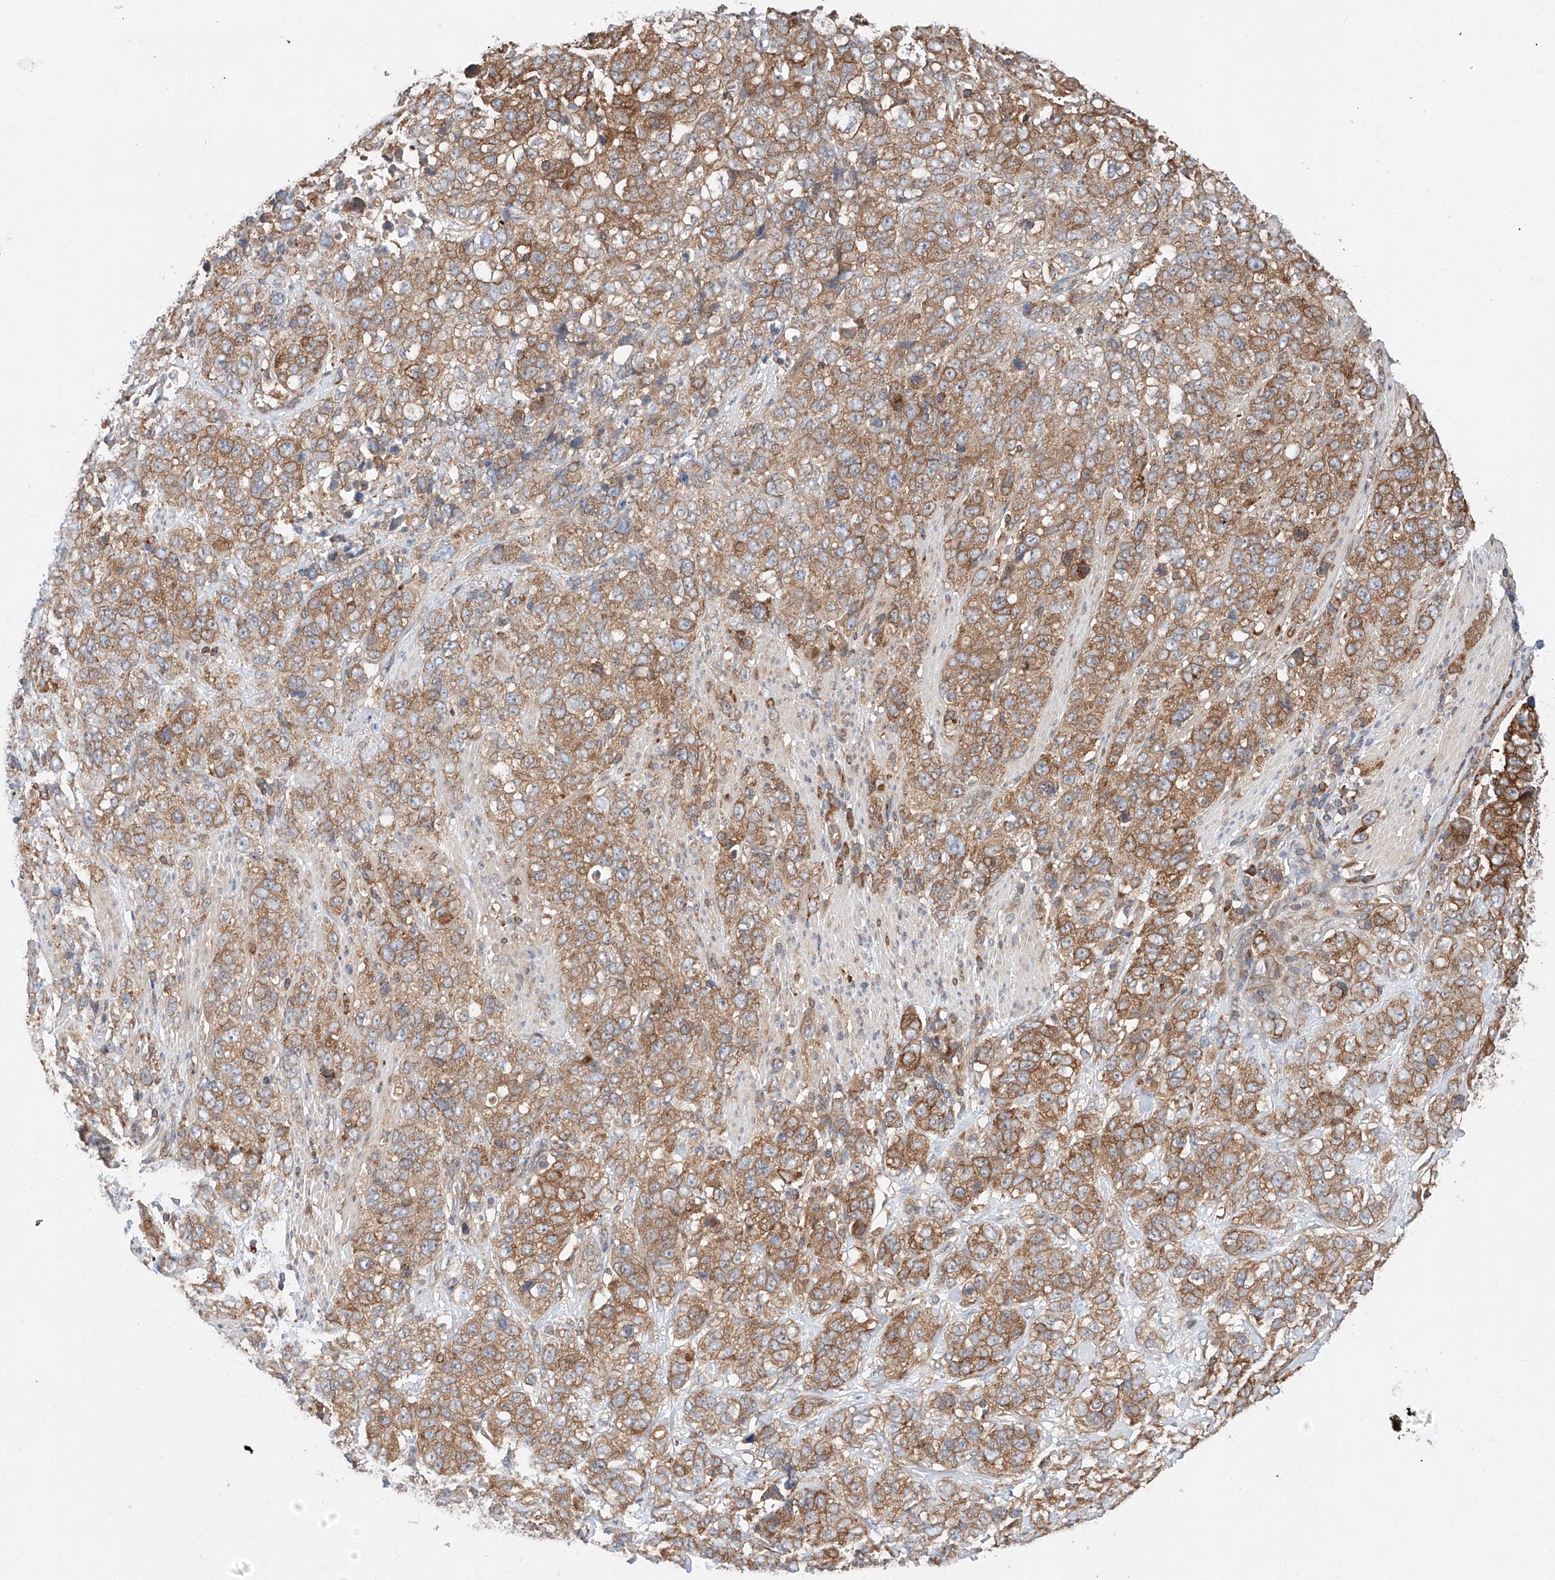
{"staining": {"intensity": "moderate", "quantity": ">75%", "location": "cytoplasmic/membranous"}, "tissue": "stomach cancer", "cell_type": "Tumor cells", "image_type": "cancer", "snomed": [{"axis": "morphology", "description": "Adenocarcinoma, NOS"}, {"axis": "topography", "description": "Stomach"}], "caption": "Human adenocarcinoma (stomach) stained with a brown dye displays moderate cytoplasmic/membranous positive staining in about >75% of tumor cells.", "gene": "RUSC1", "patient": {"sex": "male", "age": 48}}